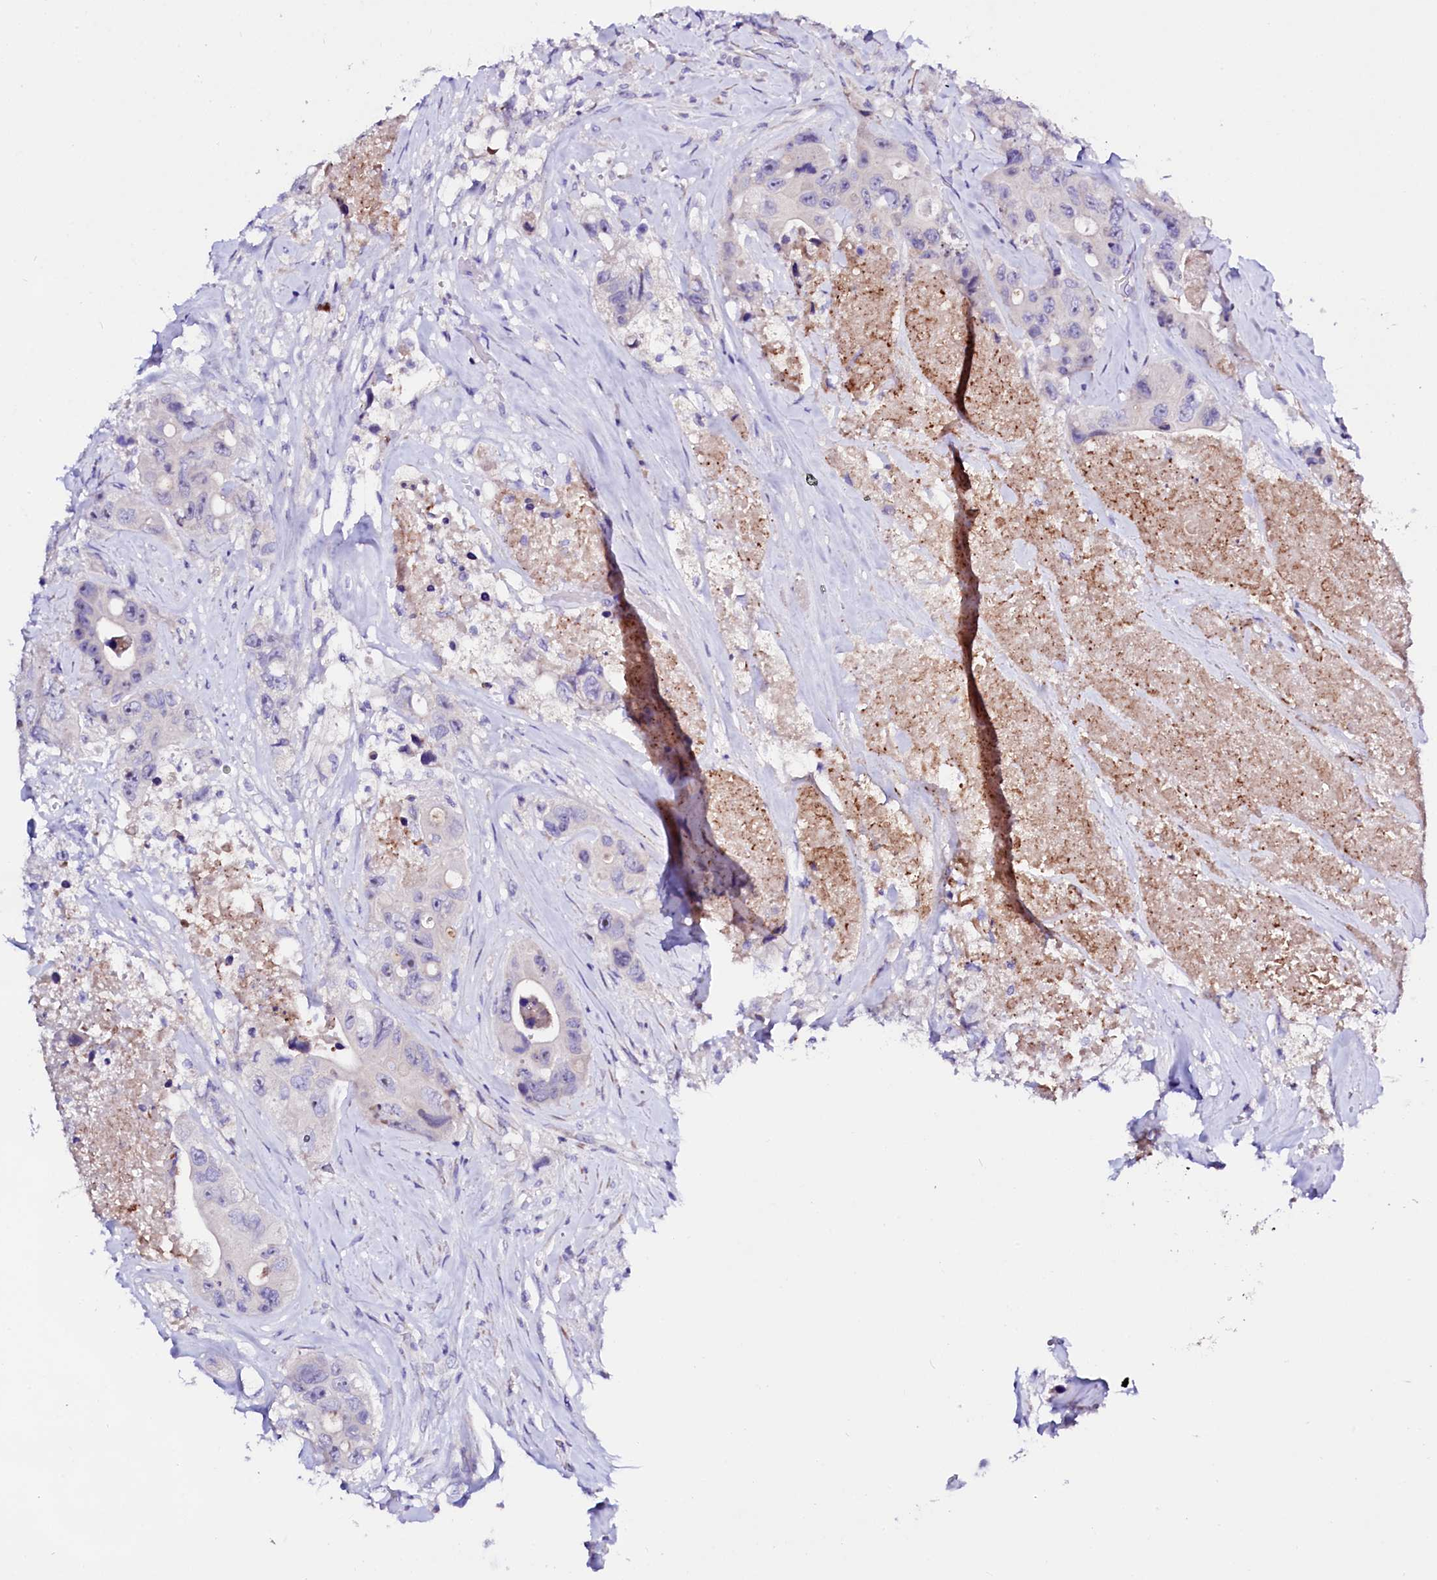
{"staining": {"intensity": "negative", "quantity": "none", "location": "none"}, "tissue": "colorectal cancer", "cell_type": "Tumor cells", "image_type": "cancer", "snomed": [{"axis": "morphology", "description": "Adenocarcinoma, NOS"}, {"axis": "topography", "description": "Colon"}], "caption": "DAB immunohistochemical staining of human adenocarcinoma (colorectal) reveals no significant staining in tumor cells.", "gene": "BTBD16", "patient": {"sex": "female", "age": 46}}